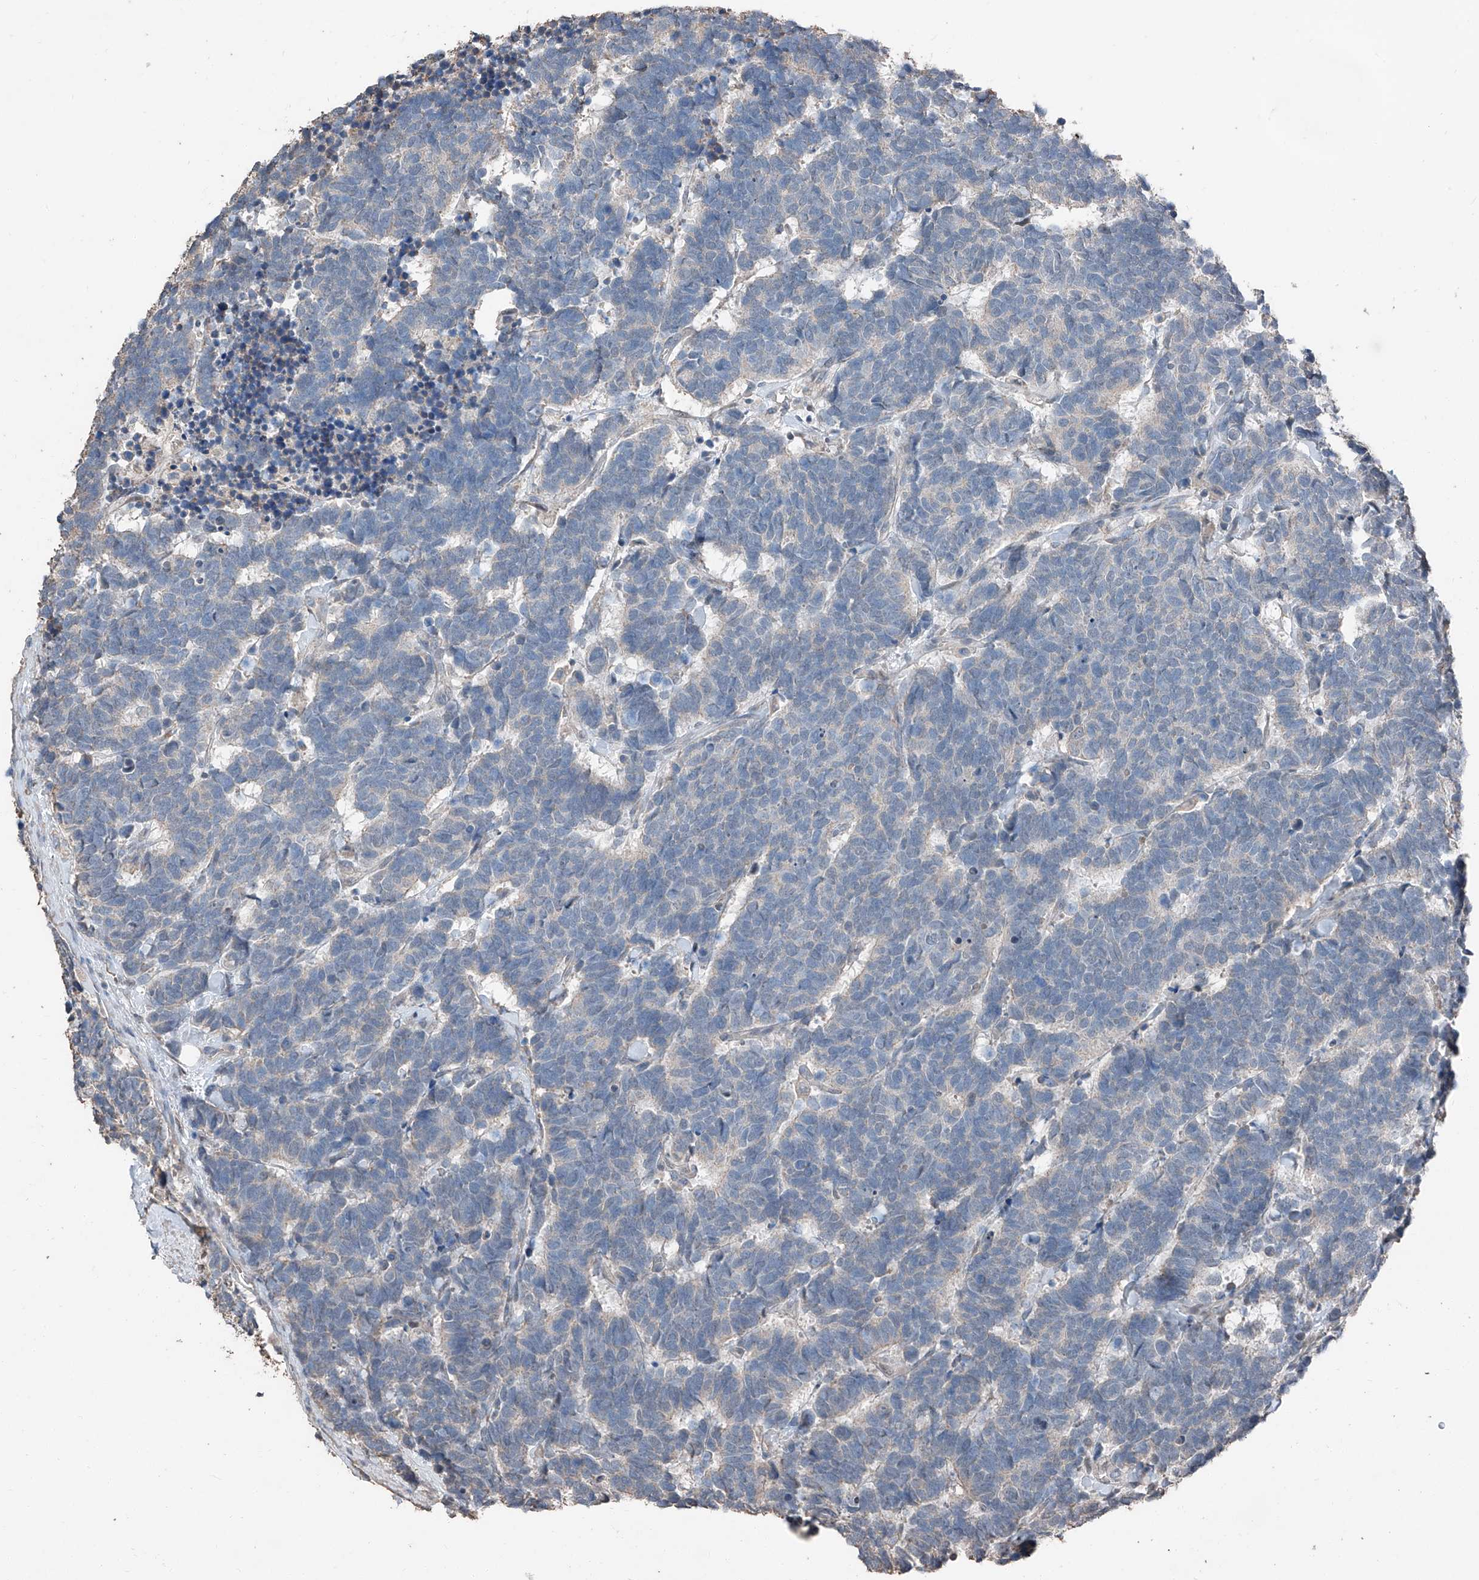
{"staining": {"intensity": "negative", "quantity": "none", "location": "none"}, "tissue": "carcinoid", "cell_type": "Tumor cells", "image_type": "cancer", "snomed": [{"axis": "morphology", "description": "Carcinoma, NOS"}, {"axis": "morphology", "description": "Carcinoid, malignant, NOS"}, {"axis": "topography", "description": "Urinary bladder"}], "caption": "This micrograph is of carcinoma stained with immunohistochemistry to label a protein in brown with the nuclei are counter-stained blue. There is no staining in tumor cells.", "gene": "MAMLD1", "patient": {"sex": "male", "age": 57}}